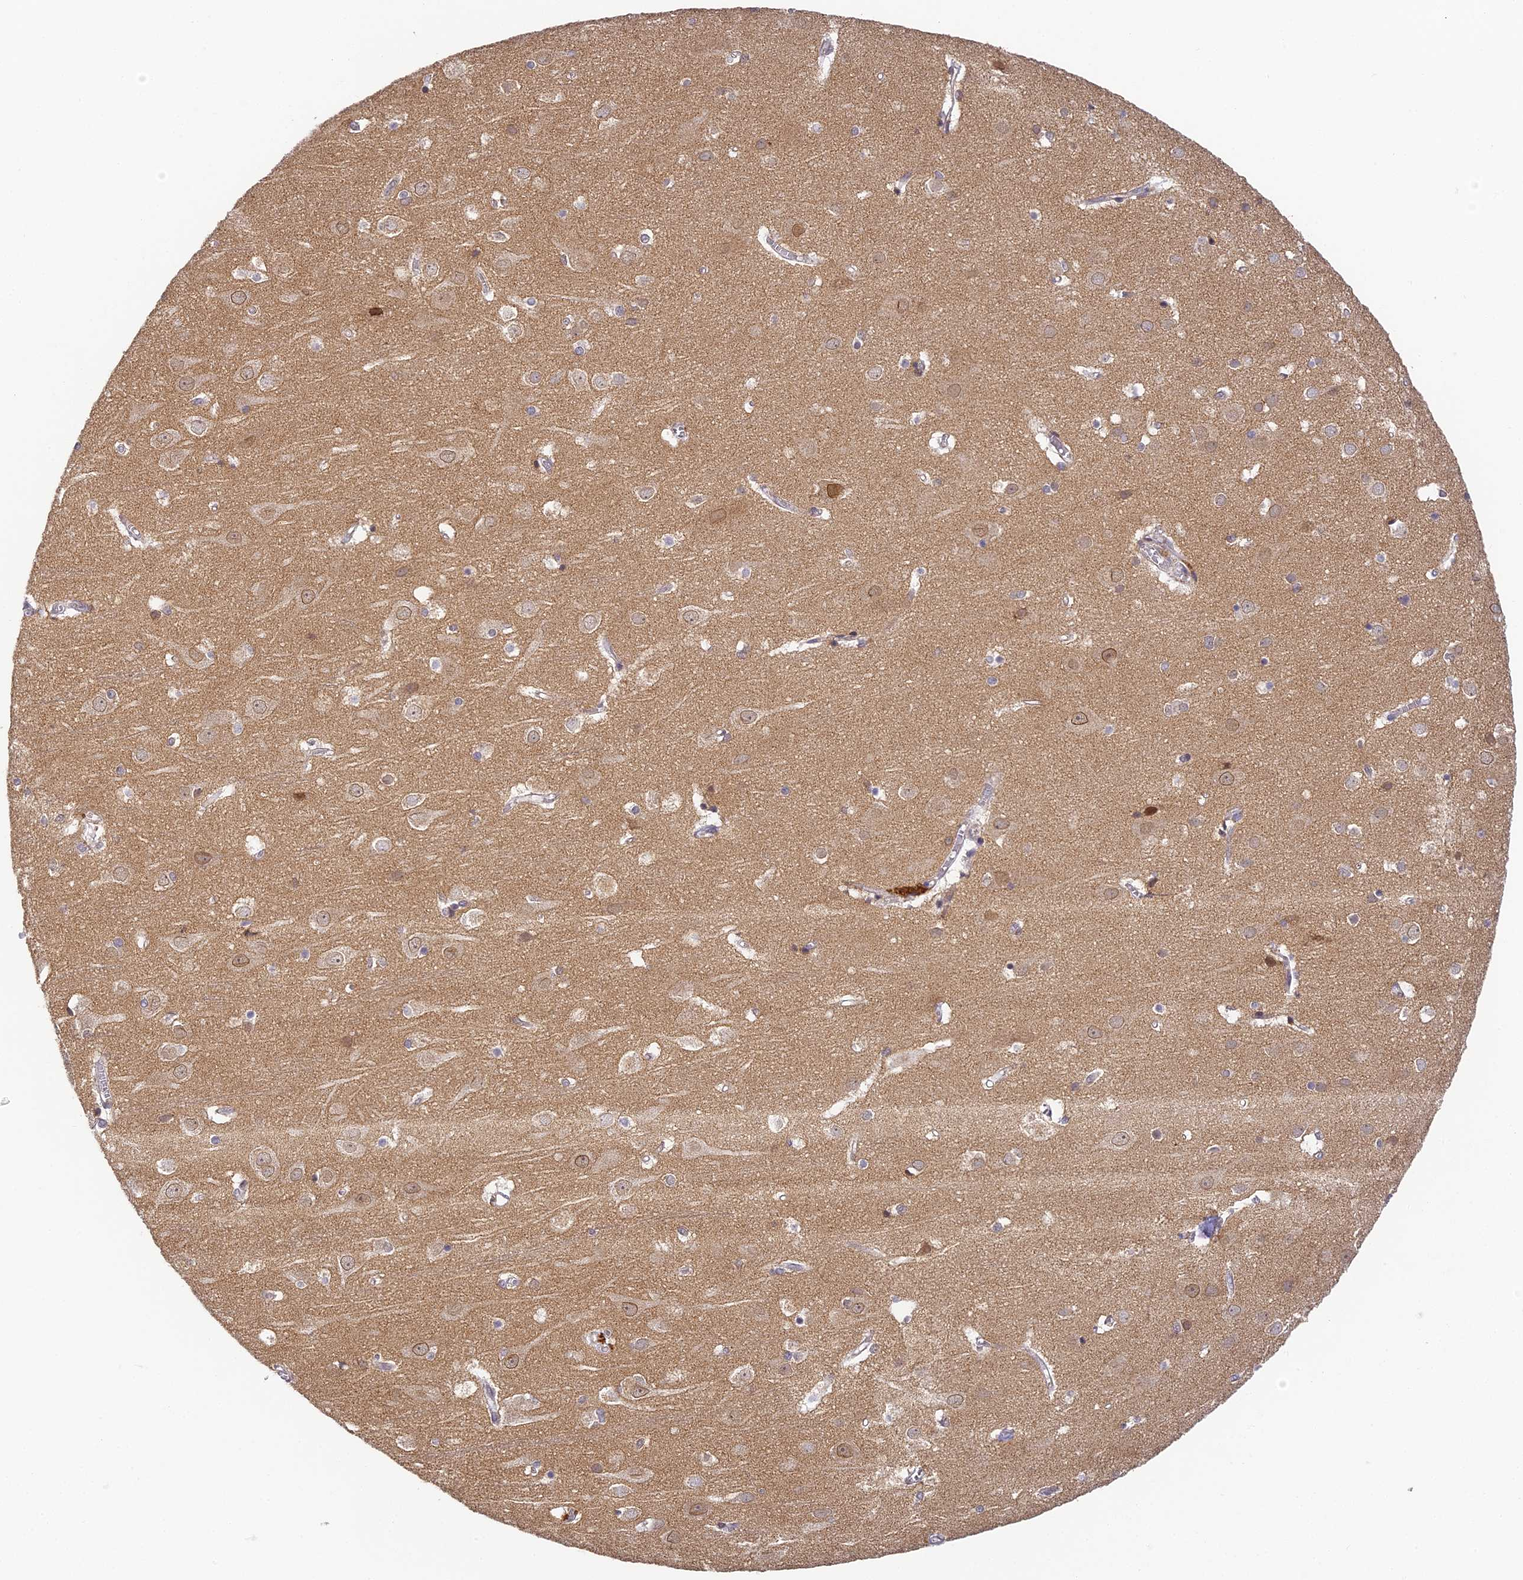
{"staining": {"intensity": "negative", "quantity": "none", "location": "none"}, "tissue": "cerebral cortex", "cell_type": "Endothelial cells", "image_type": "normal", "snomed": [{"axis": "morphology", "description": "Normal tissue, NOS"}, {"axis": "topography", "description": "Cerebral cortex"}], "caption": "The photomicrograph demonstrates no significant expression in endothelial cells of cerebral cortex.", "gene": "DNAAF10", "patient": {"sex": "male", "age": 54}}